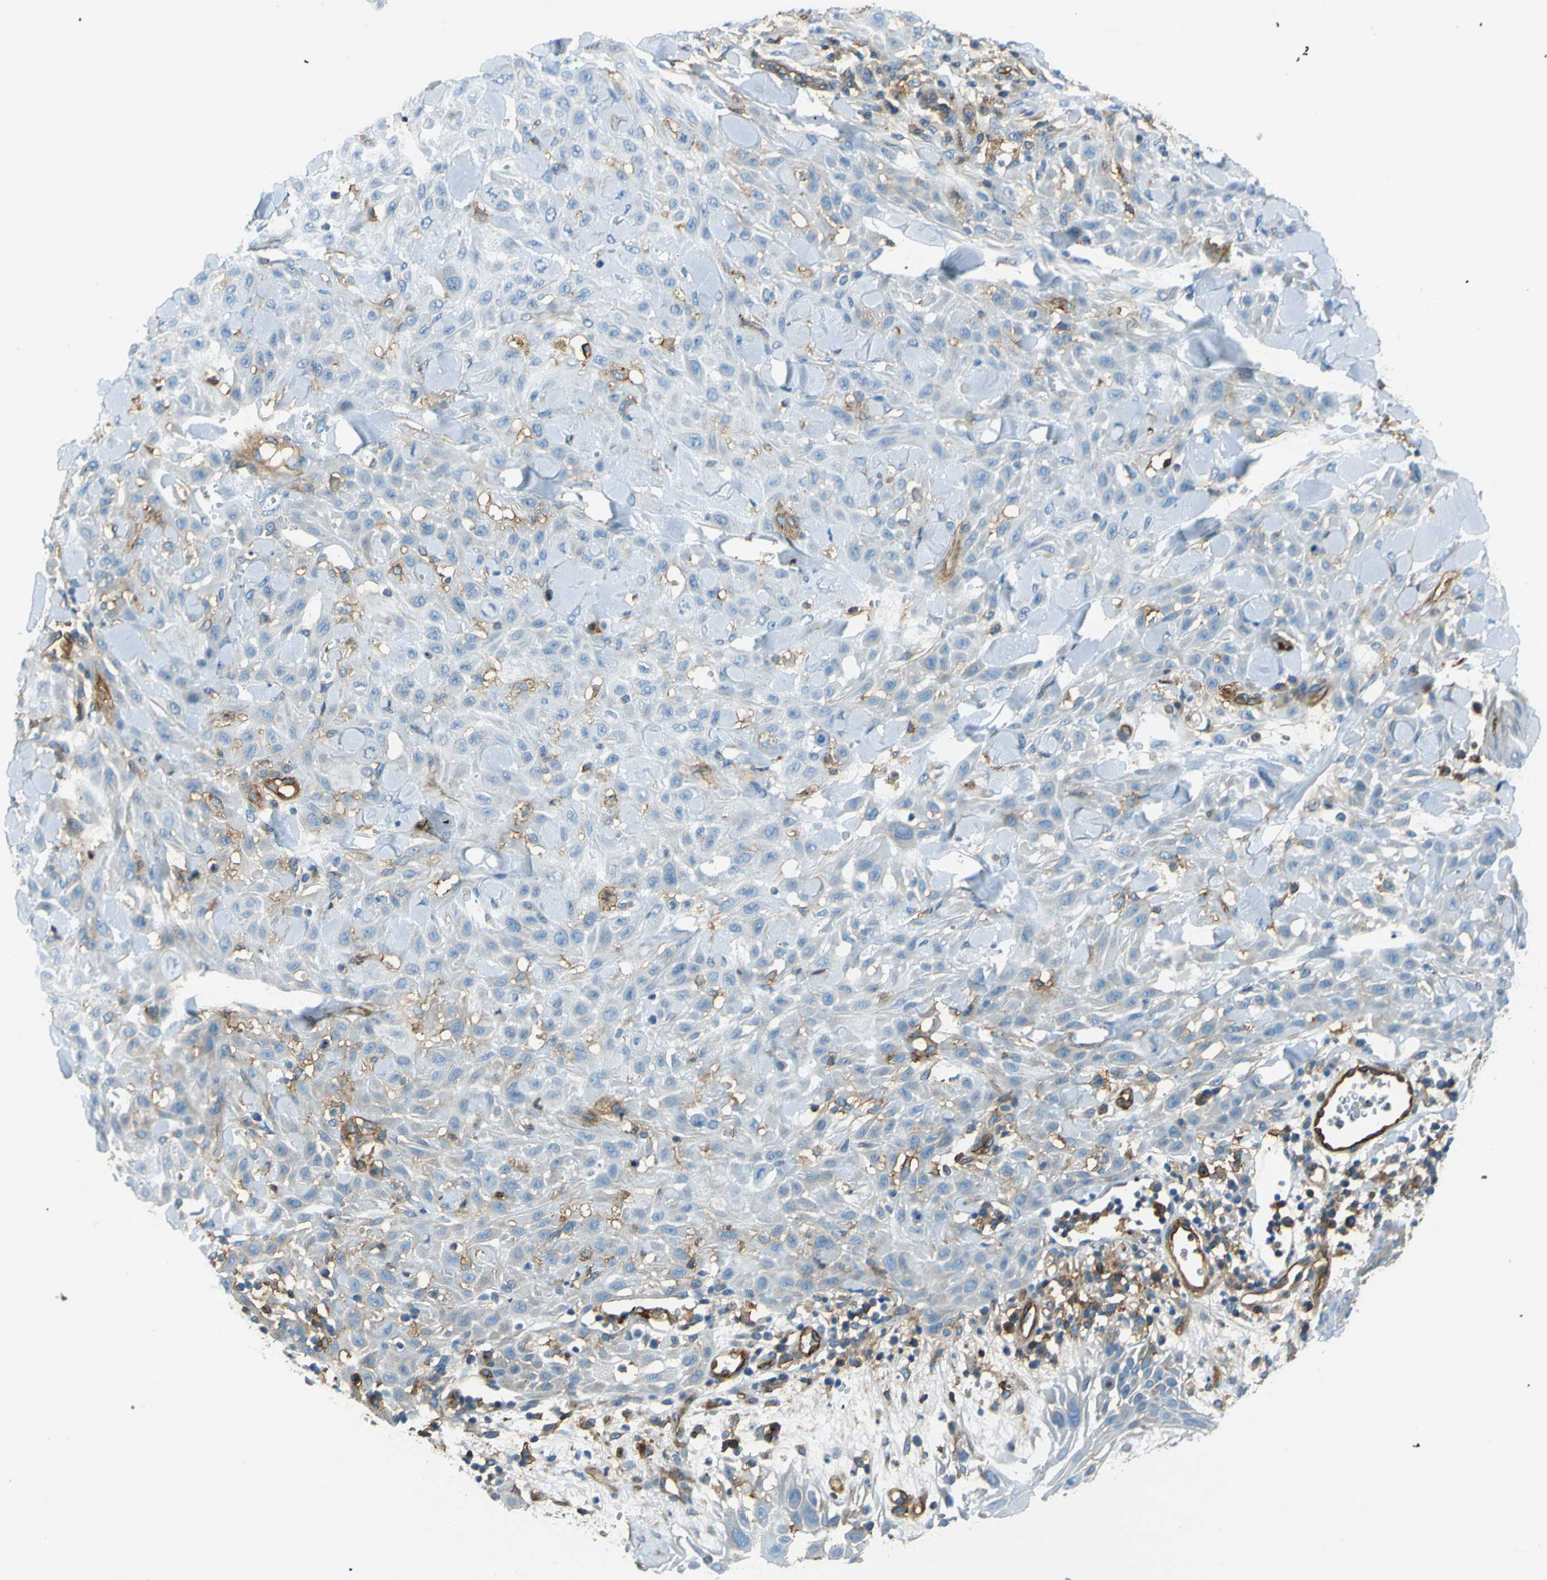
{"staining": {"intensity": "negative", "quantity": "none", "location": "none"}, "tissue": "skin cancer", "cell_type": "Tumor cells", "image_type": "cancer", "snomed": [{"axis": "morphology", "description": "Squamous cell carcinoma, NOS"}, {"axis": "topography", "description": "Skin"}], "caption": "This is an IHC image of human squamous cell carcinoma (skin). There is no positivity in tumor cells.", "gene": "ENTPD1", "patient": {"sex": "male", "age": 24}}